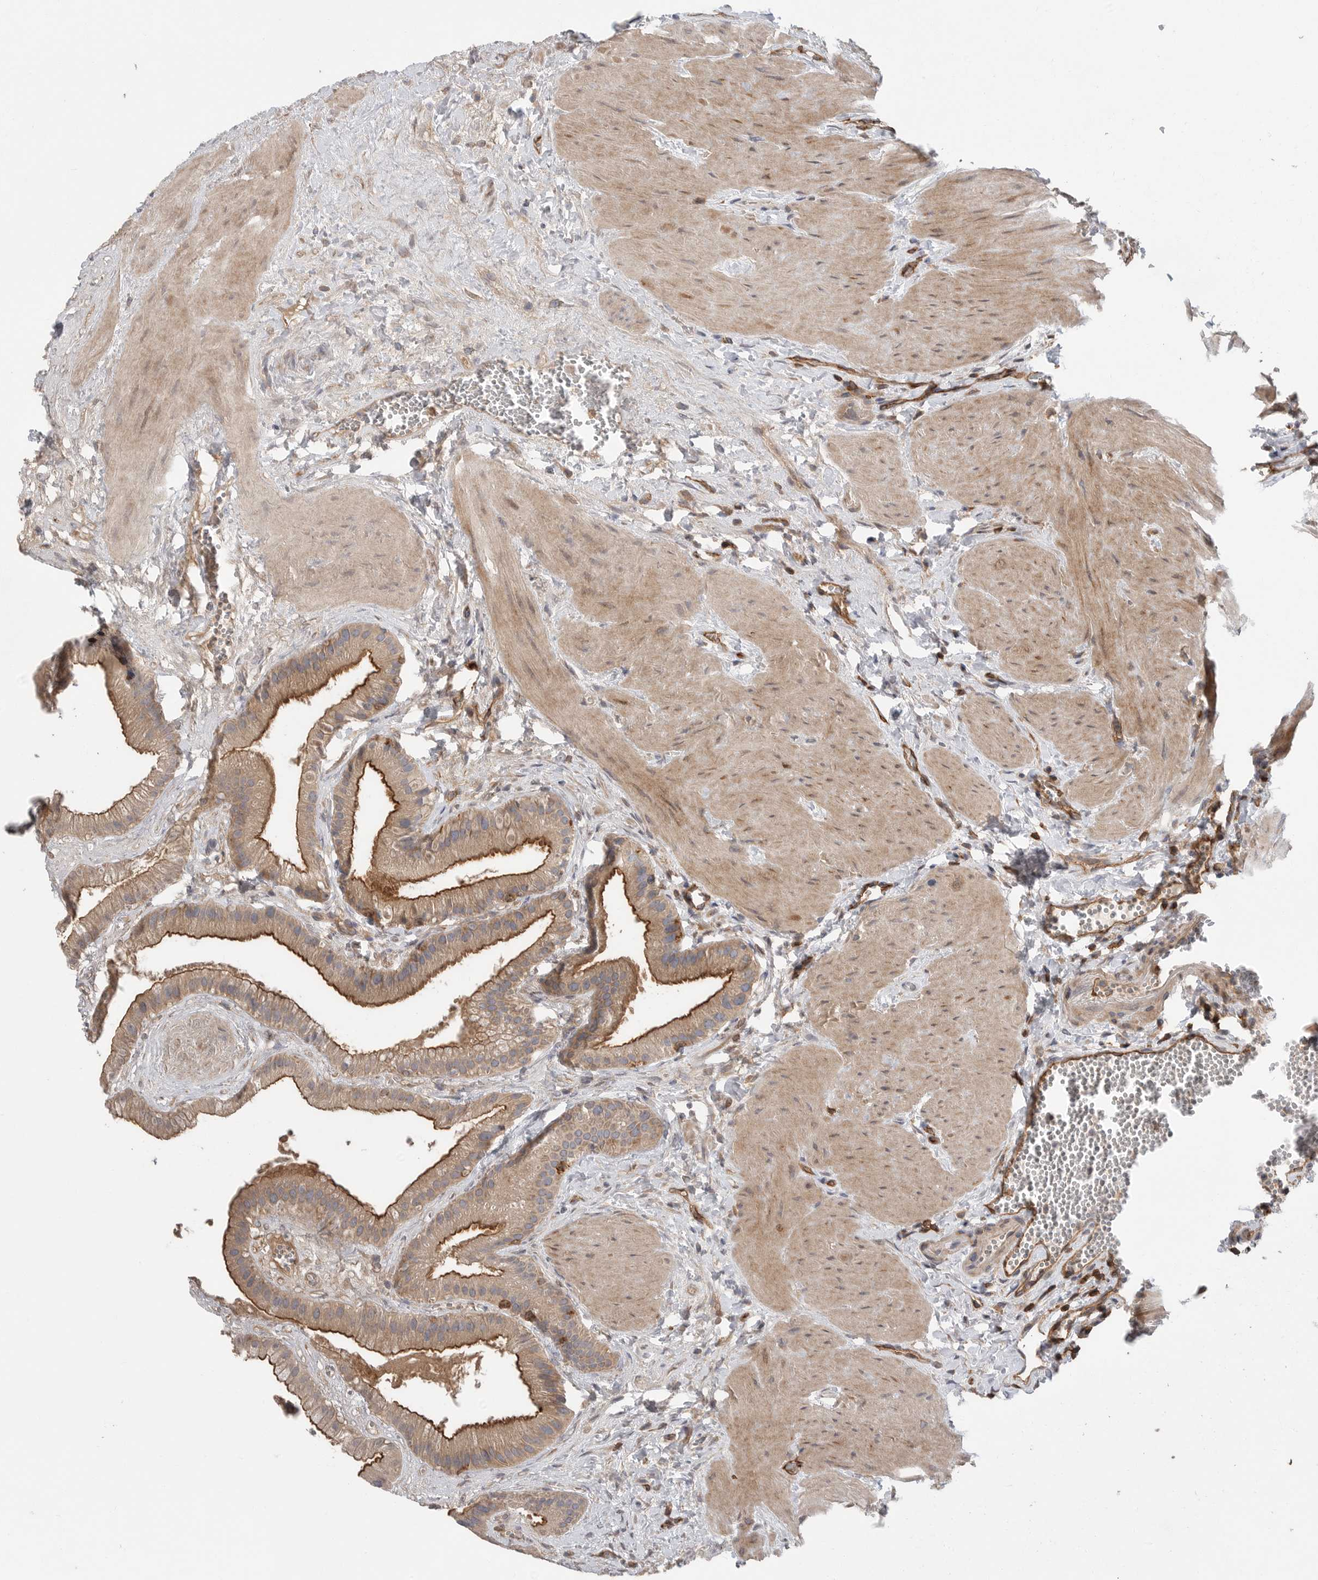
{"staining": {"intensity": "moderate", "quantity": ">75%", "location": "cytoplasmic/membranous"}, "tissue": "gallbladder", "cell_type": "Glandular cells", "image_type": "normal", "snomed": [{"axis": "morphology", "description": "Normal tissue, NOS"}, {"axis": "topography", "description": "Gallbladder"}], "caption": "DAB (3,3'-diaminobenzidine) immunohistochemical staining of normal human gallbladder exhibits moderate cytoplasmic/membranous protein expression in about >75% of glandular cells. The staining was performed using DAB (3,3'-diaminobenzidine) to visualize the protein expression in brown, while the nuclei were stained in blue with hematoxylin (Magnification: 20x).", "gene": "PRKCH", "patient": {"sex": "male", "age": 55}}